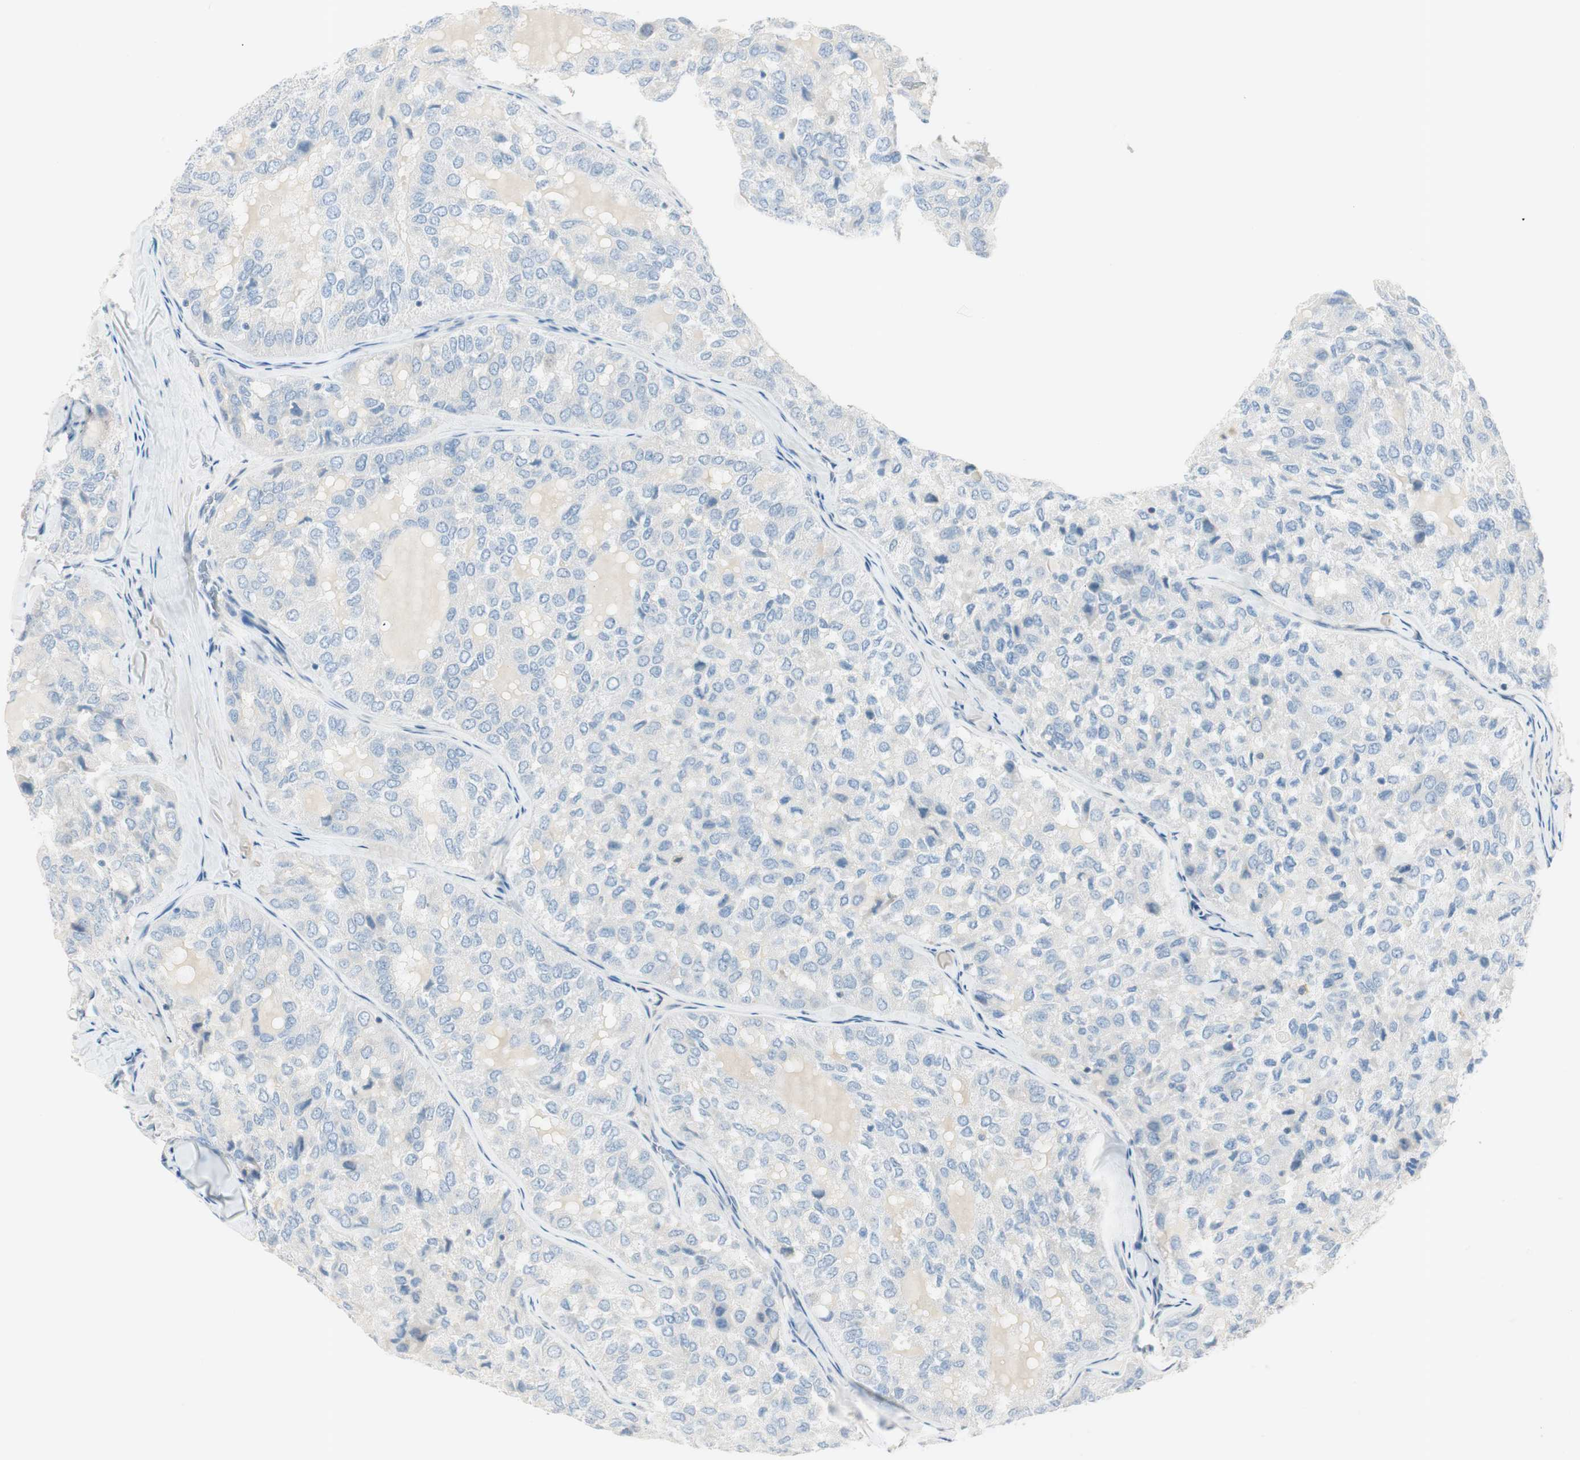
{"staining": {"intensity": "weak", "quantity": "<25%", "location": "cytoplasmic/membranous"}, "tissue": "thyroid cancer", "cell_type": "Tumor cells", "image_type": "cancer", "snomed": [{"axis": "morphology", "description": "Follicular adenoma carcinoma, NOS"}, {"axis": "topography", "description": "Thyroid gland"}], "caption": "High magnification brightfield microscopy of follicular adenoma carcinoma (thyroid) stained with DAB (3,3'-diaminobenzidine) (brown) and counterstained with hematoxylin (blue): tumor cells show no significant staining.", "gene": "CDK3", "patient": {"sex": "male", "age": 75}}